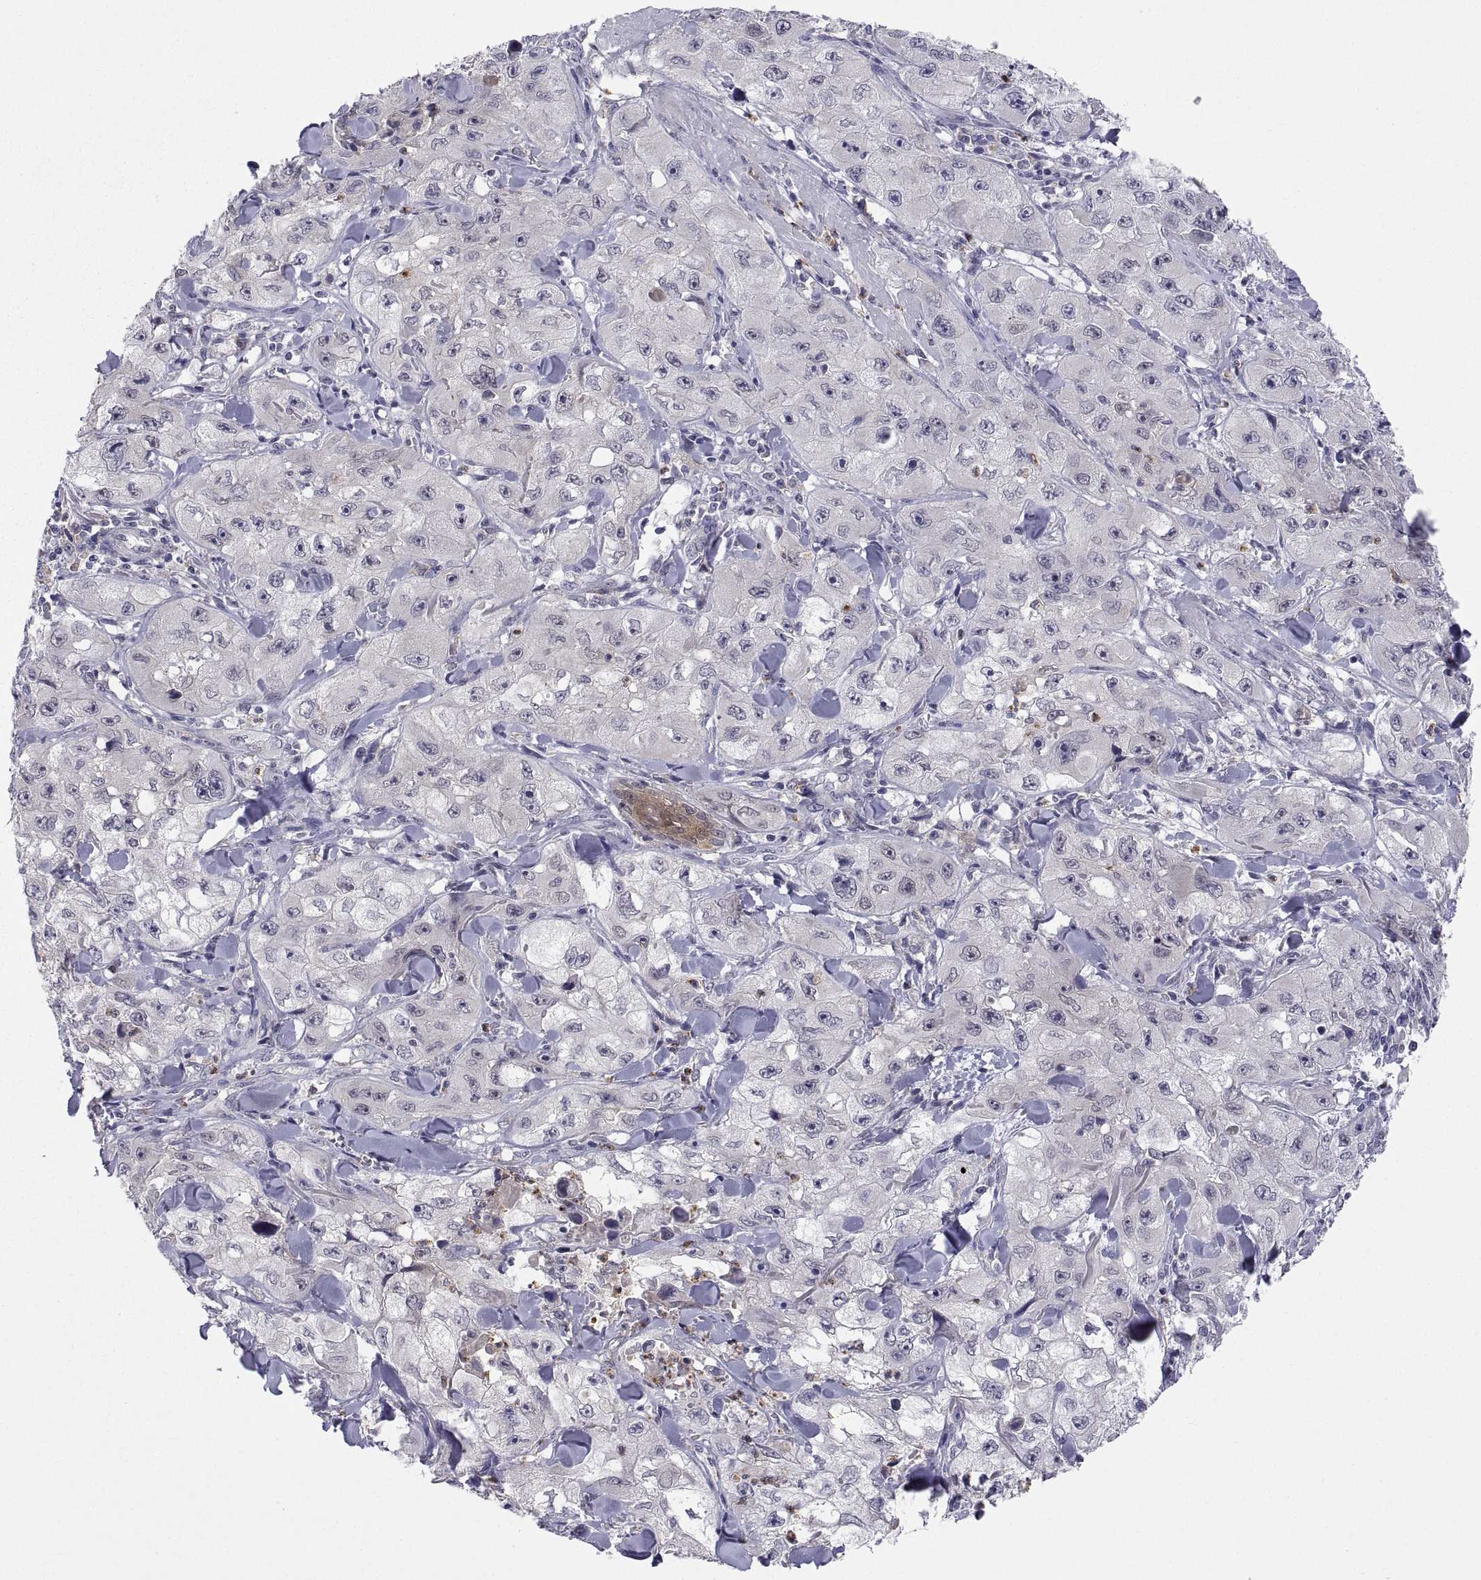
{"staining": {"intensity": "moderate", "quantity": "25%-75%", "location": "cytoplasmic/membranous,nuclear"}, "tissue": "skin cancer", "cell_type": "Tumor cells", "image_type": "cancer", "snomed": [{"axis": "morphology", "description": "Squamous cell carcinoma, NOS"}, {"axis": "topography", "description": "Skin"}, {"axis": "topography", "description": "Subcutis"}], "caption": "Protein expression by immunohistochemistry (IHC) reveals moderate cytoplasmic/membranous and nuclear staining in approximately 25%-75% of tumor cells in squamous cell carcinoma (skin).", "gene": "PKP1", "patient": {"sex": "male", "age": 73}}